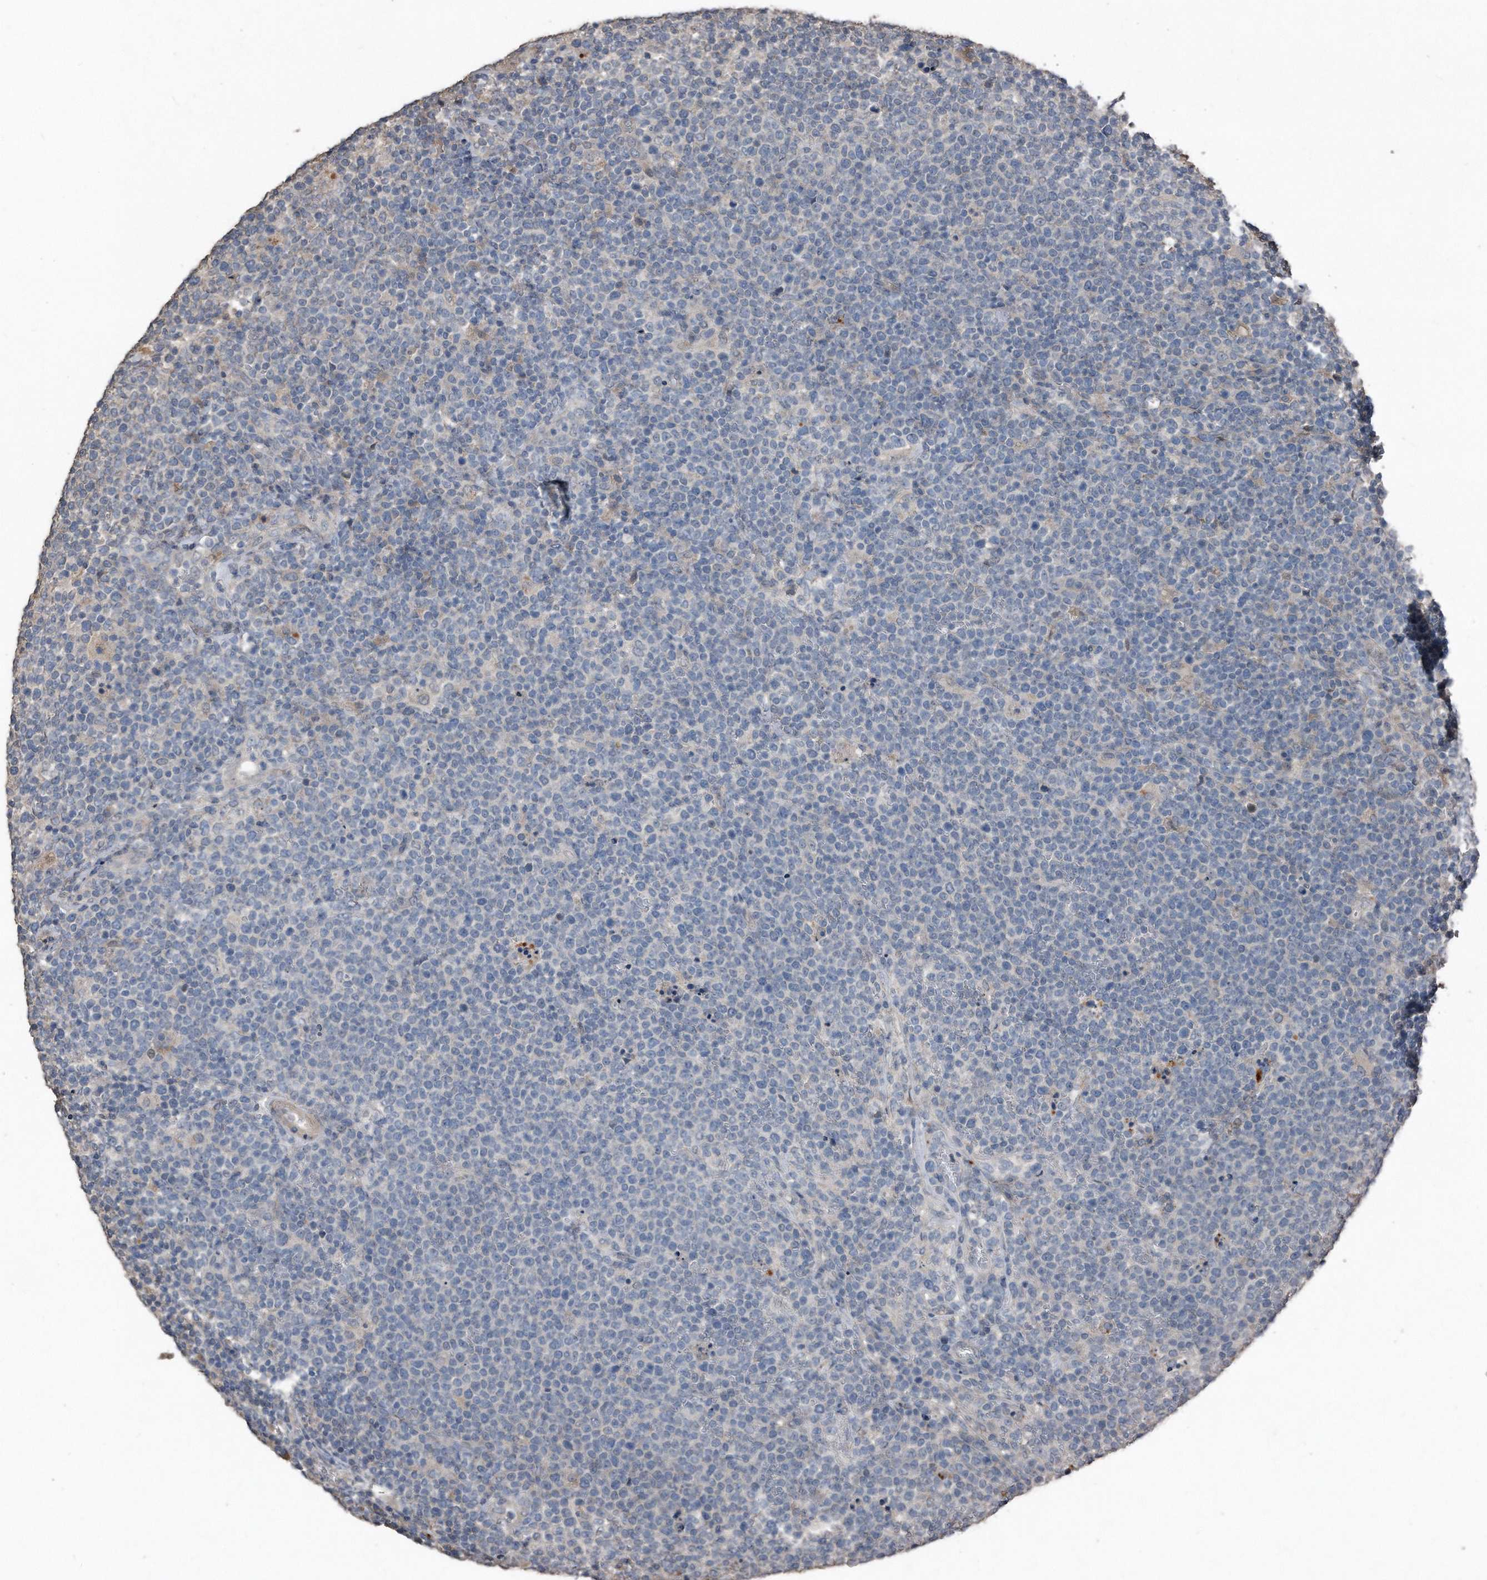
{"staining": {"intensity": "negative", "quantity": "none", "location": "none"}, "tissue": "lymphoma", "cell_type": "Tumor cells", "image_type": "cancer", "snomed": [{"axis": "morphology", "description": "Malignant lymphoma, non-Hodgkin's type, High grade"}, {"axis": "topography", "description": "Lymph node"}], "caption": "DAB (3,3'-diaminobenzidine) immunohistochemical staining of human high-grade malignant lymphoma, non-Hodgkin's type demonstrates no significant expression in tumor cells.", "gene": "ANKRD10", "patient": {"sex": "male", "age": 61}}